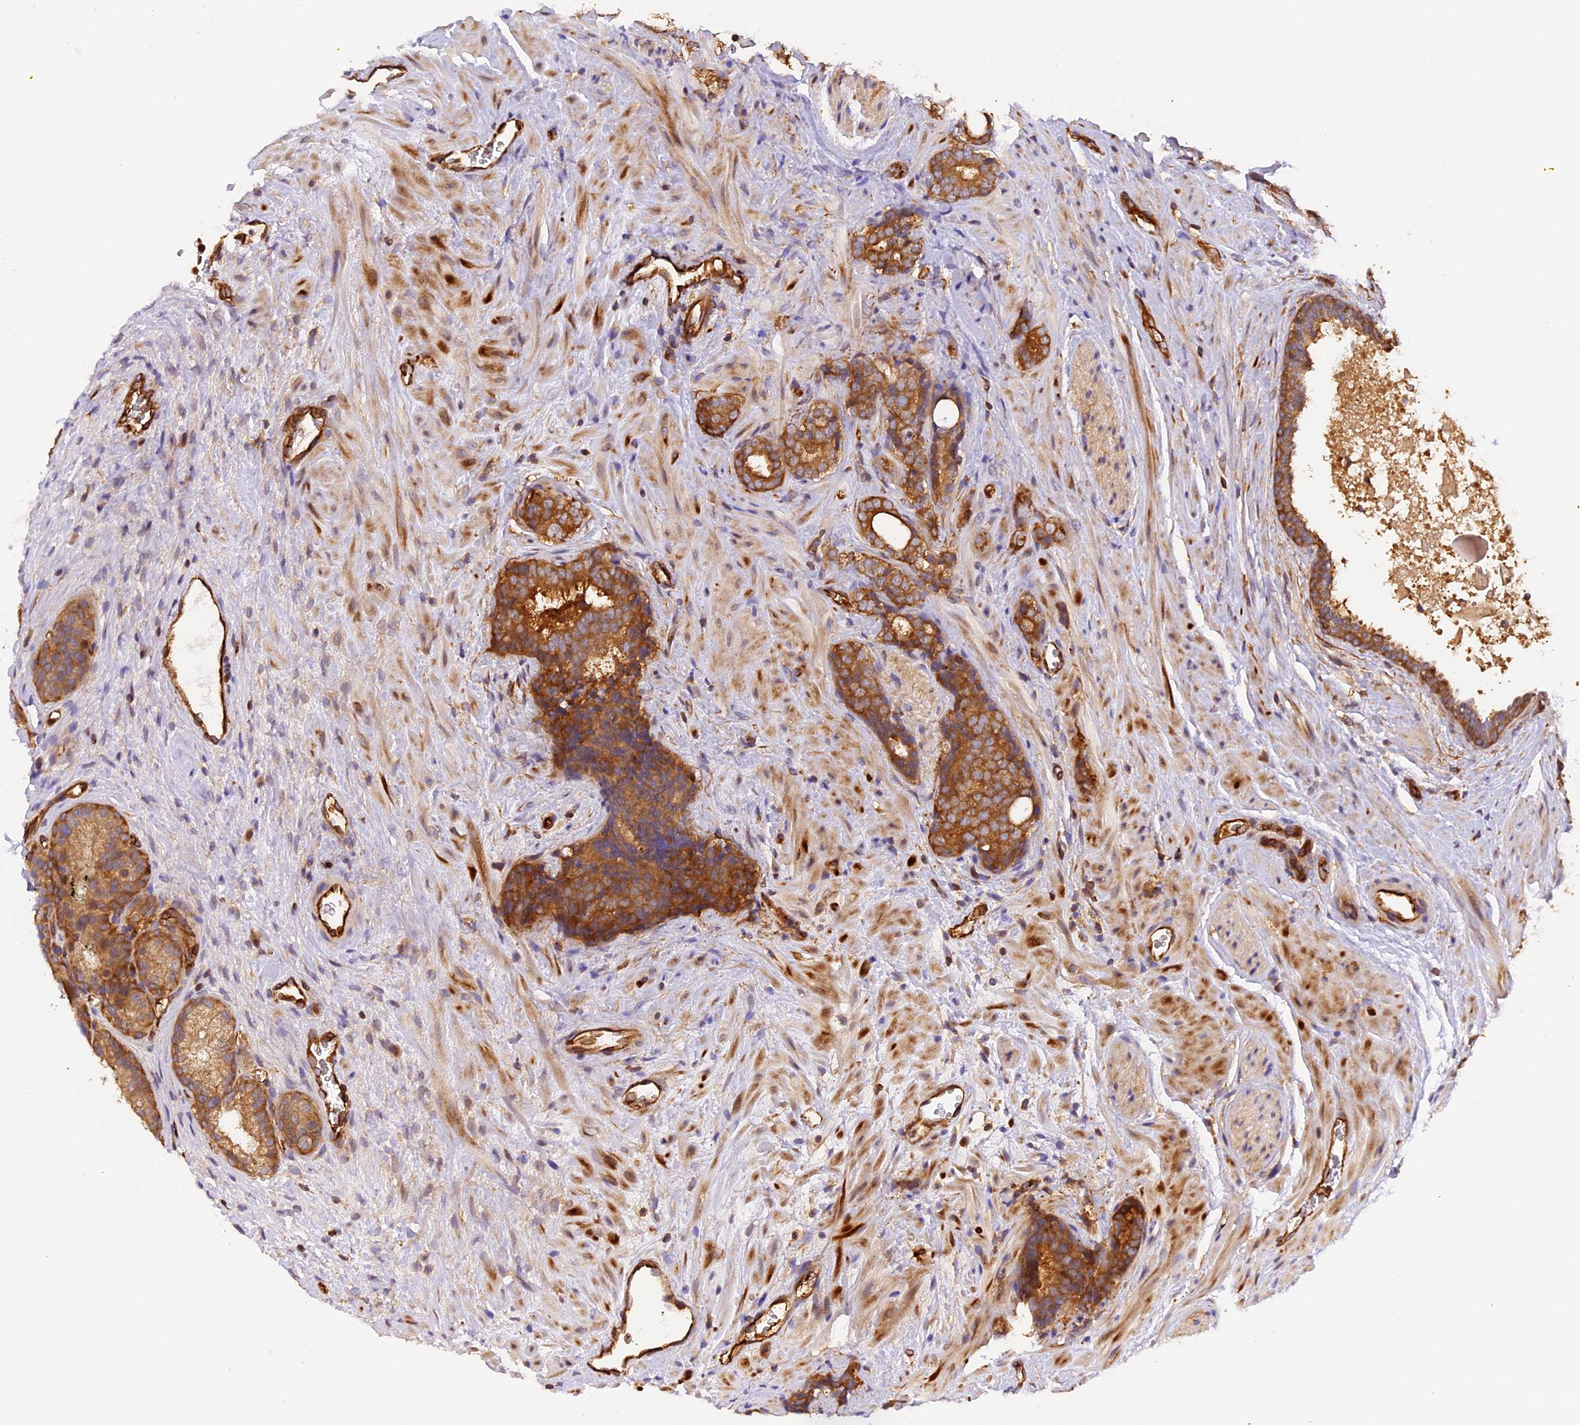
{"staining": {"intensity": "strong", "quantity": ">75%", "location": "cytoplasmic/membranous"}, "tissue": "prostate cancer", "cell_type": "Tumor cells", "image_type": "cancer", "snomed": [{"axis": "morphology", "description": "Adenocarcinoma, High grade"}, {"axis": "topography", "description": "Prostate"}], "caption": "Protein expression analysis of human adenocarcinoma (high-grade) (prostate) reveals strong cytoplasmic/membranous positivity in approximately >75% of tumor cells.", "gene": "C5orf22", "patient": {"sex": "male", "age": 56}}